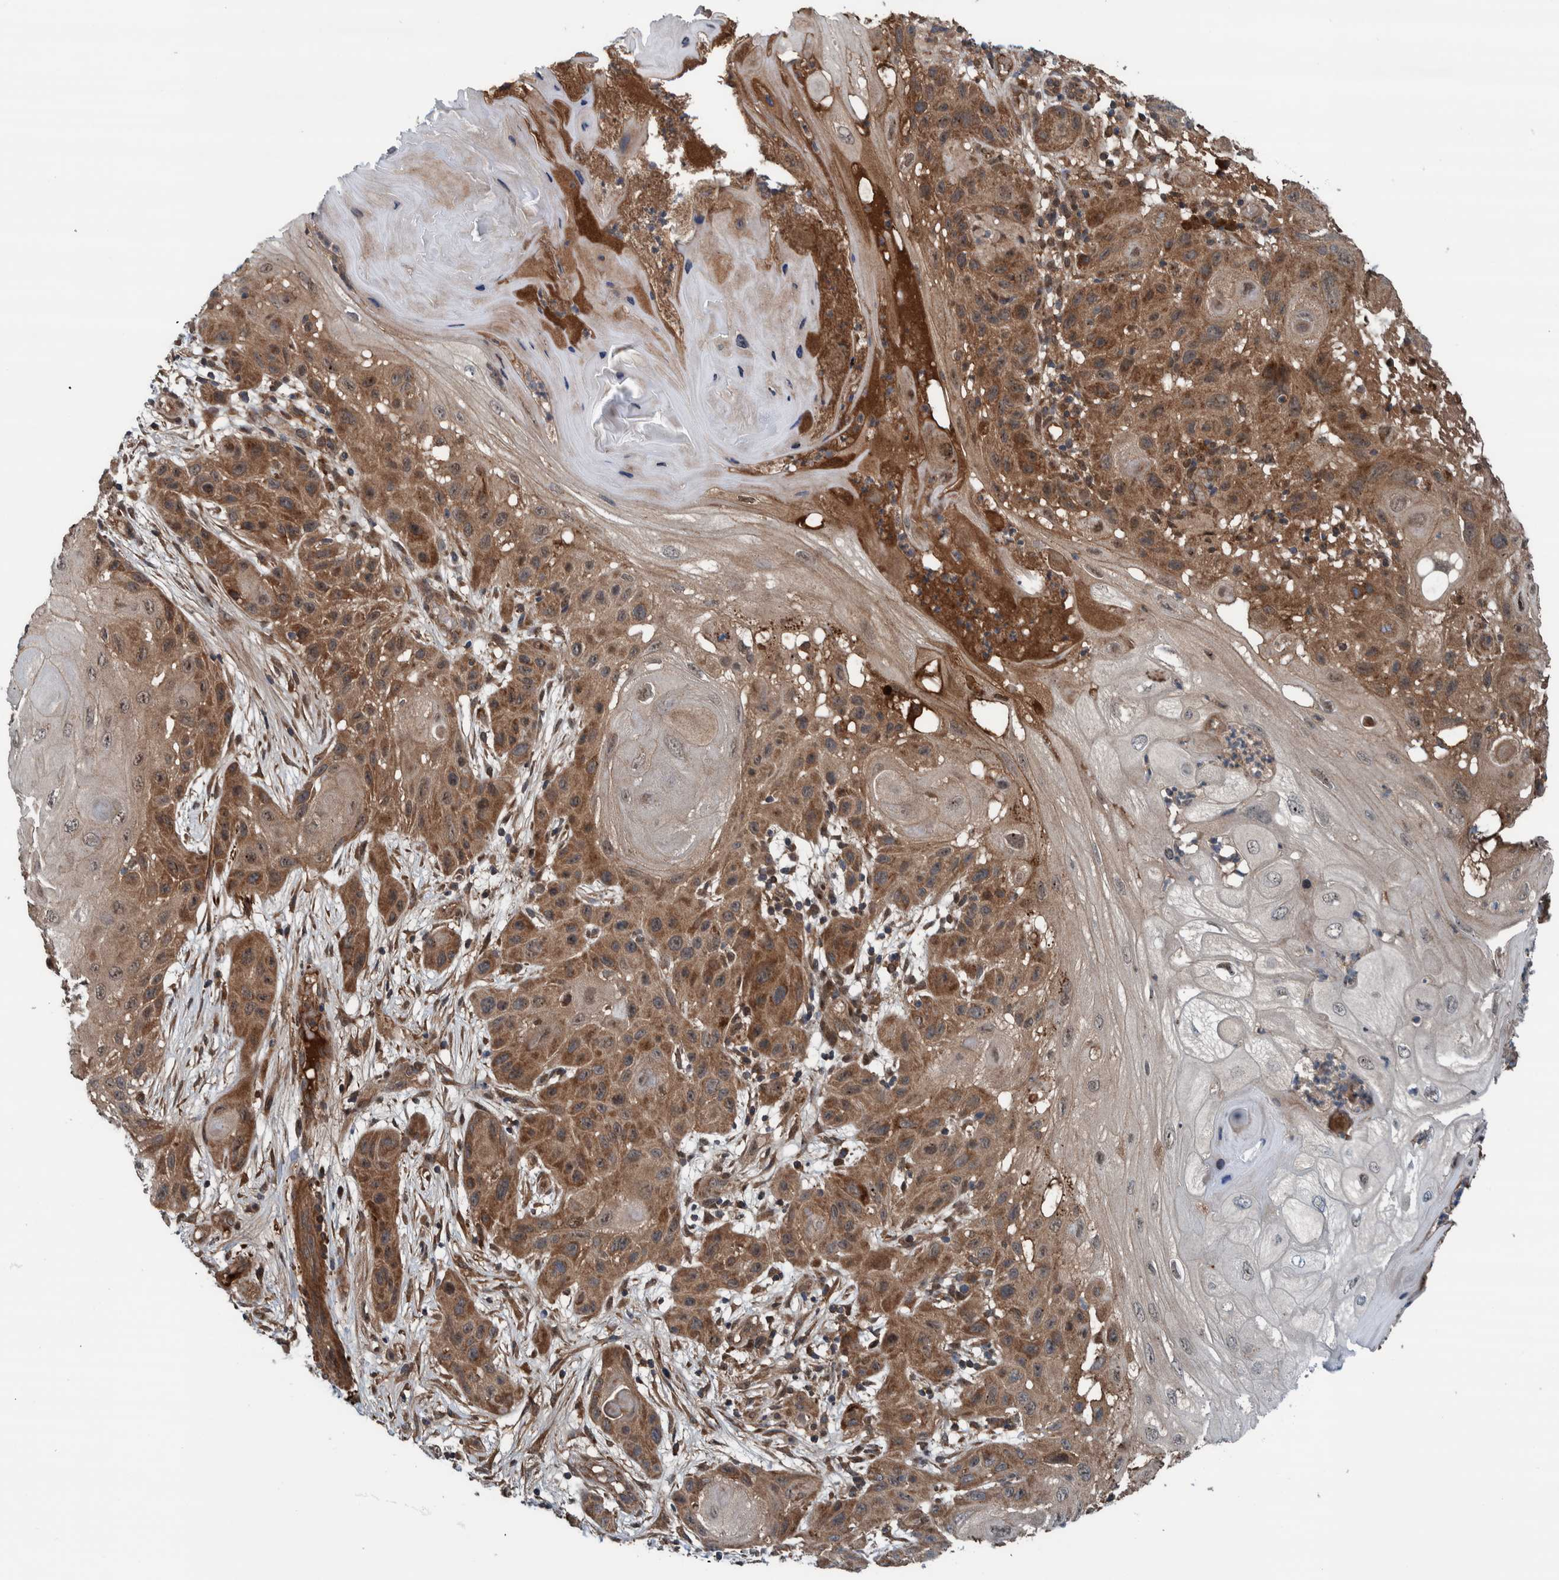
{"staining": {"intensity": "moderate", "quantity": ">75%", "location": "cytoplasmic/membranous"}, "tissue": "skin cancer", "cell_type": "Tumor cells", "image_type": "cancer", "snomed": [{"axis": "morphology", "description": "Squamous cell carcinoma, NOS"}, {"axis": "topography", "description": "Skin"}], "caption": "Protein staining demonstrates moderate cytoplasmic/membranous staining in about >75% of tumor cells in squamous cell carcinoma (skin). (IHC, brightfield microscopy, high magnification).", "gene": "CUEDC1", "patient": {"sex": "female", "age": 96}}